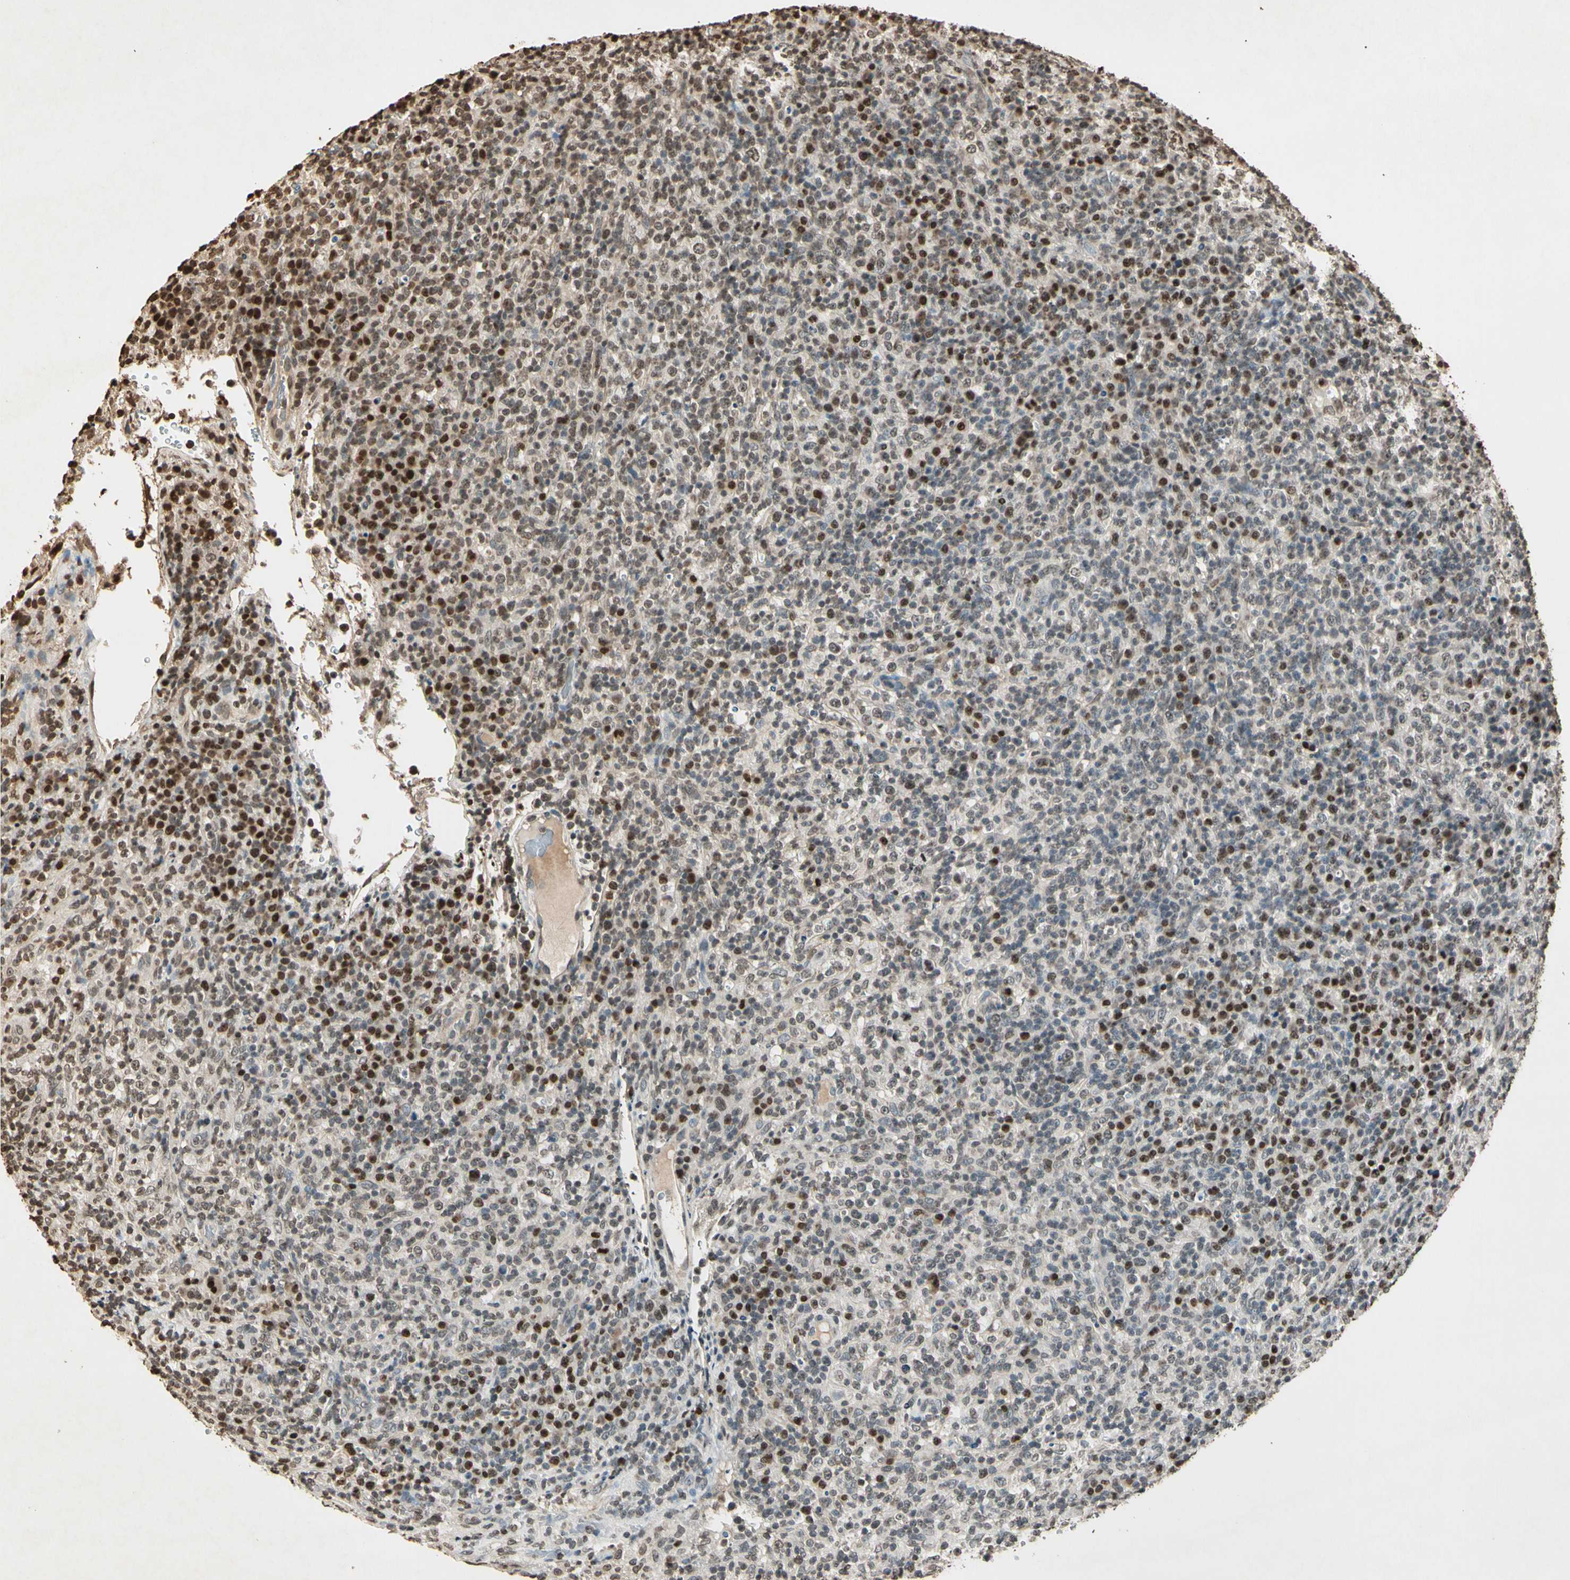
{"staining": {"intensity": "weak", "quantity": "25%-75%", "location": "nuclear"}, "tissue": "lymphoma", "cell_type": "Tumor cells", "image_type": "cancer", "snomed": [{"axis": "morphology", "description": "Malignant lymphoma, non-Hodgkin's type, High grade"}, {"axis": "topography", "description": "Lymph node"}], "caption": "Immunohistochemistry (IHC) (DAB (3,3'-diaminobenzidine)) staining of high-grade malignant lymphoma, non-Hodgkin's type exhibits weak nuclear protein staining in approximately 25%-75% of tumor cells.", "gene": "TOP1", "patient": {"sex": "female", "age": 76}}